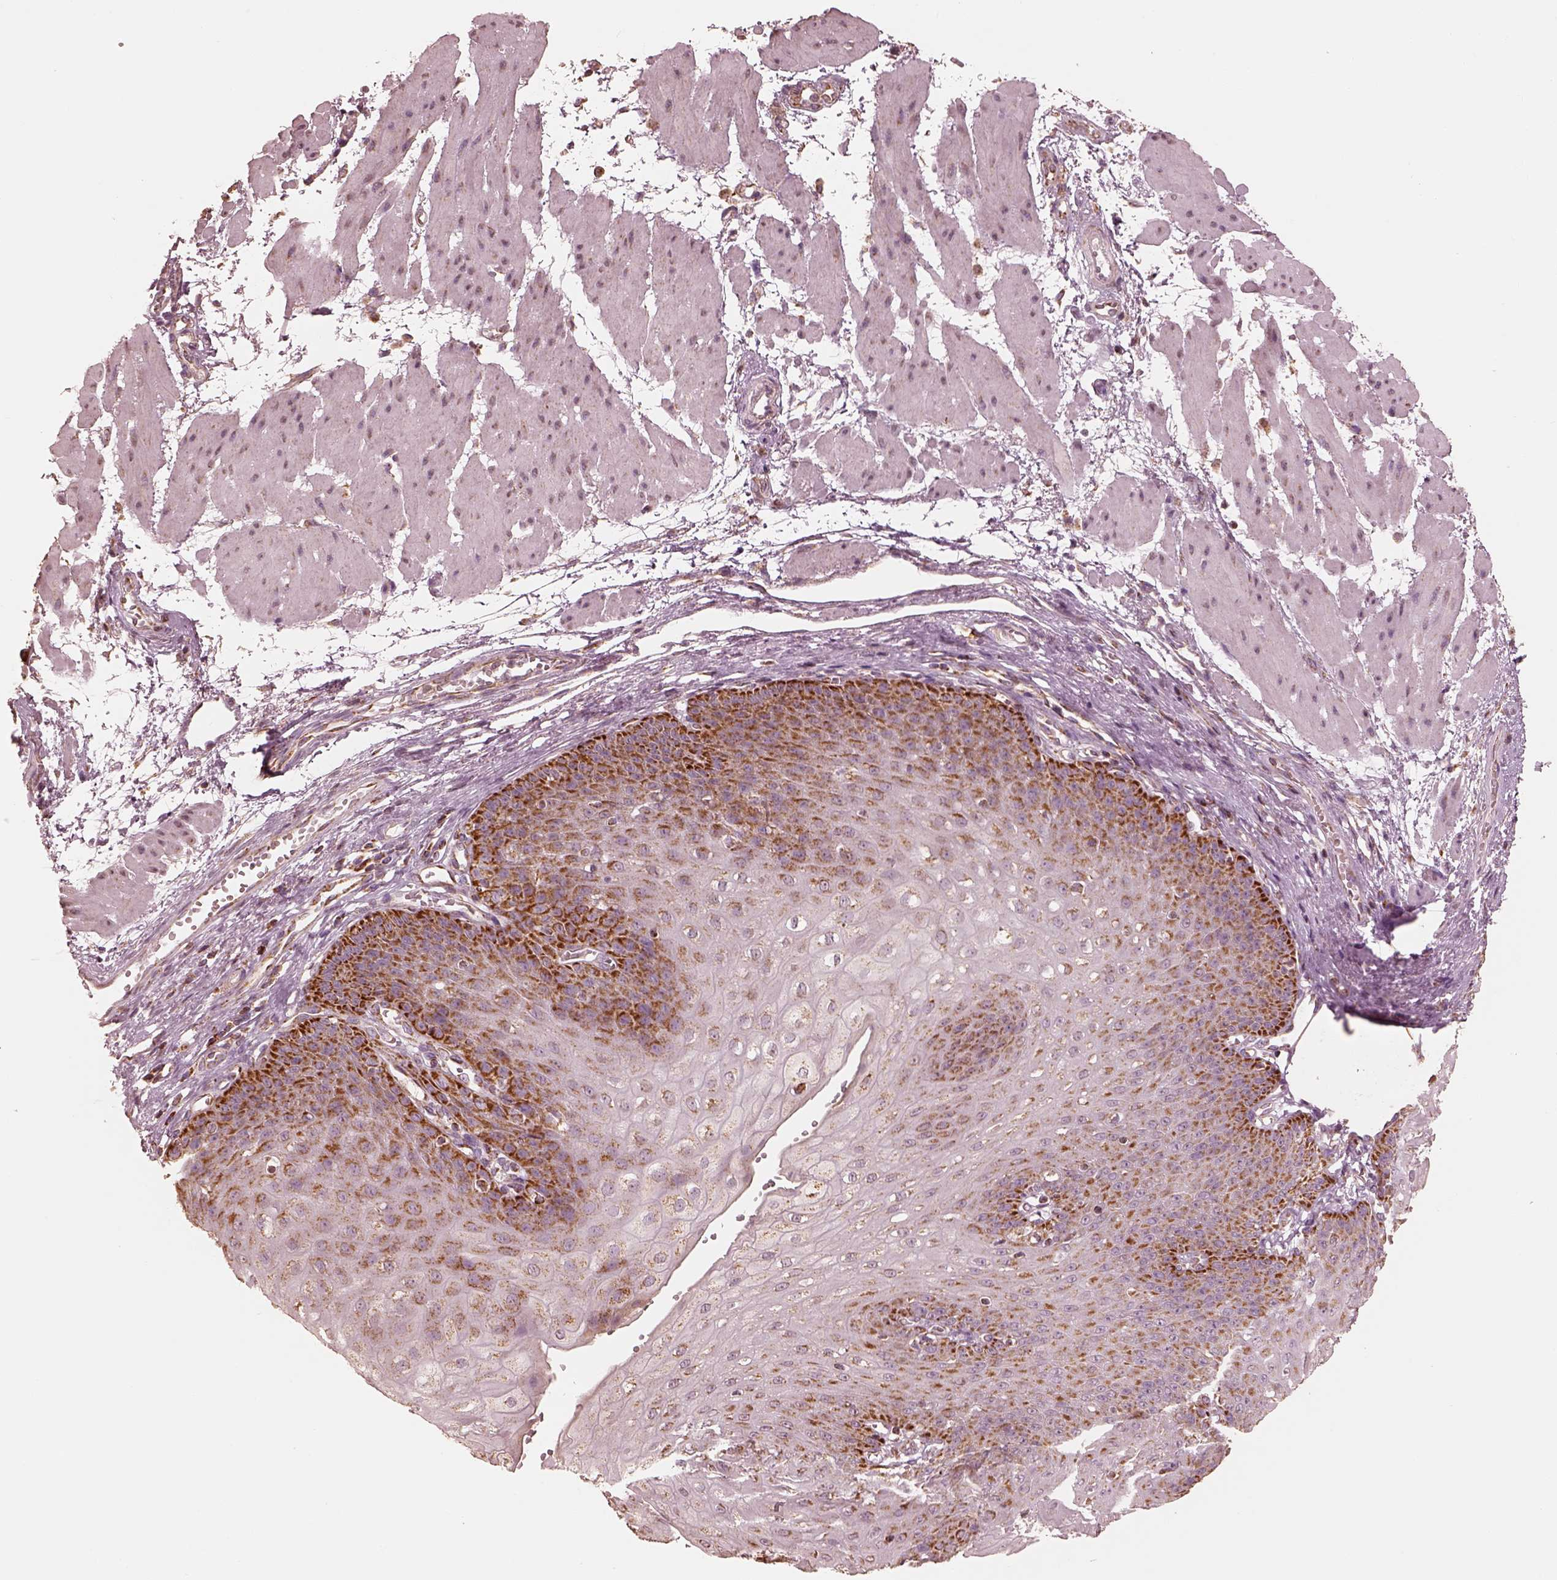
{"staining": {"intensity": "strong", "quantity": ">75%", "location": "cytoplasmic/membranous"}, "tissue": "esophagus", "cell_type": "Squamous epithelial cells", "image_type": "normal", "snomed": [{"axis": "morphology", "description": "Normal tissue, NOS"}, {"axis": "topography", "description": "Esophagus"}], "caption": "DAB immunohistochemical staining of benign esophagus exhibits strong cytoplasmic/membranous protein staining in about >75% of squamous epithelial cells.", "gene": "ENTPD6", "patient": {"sex": "male", "age": 71}}